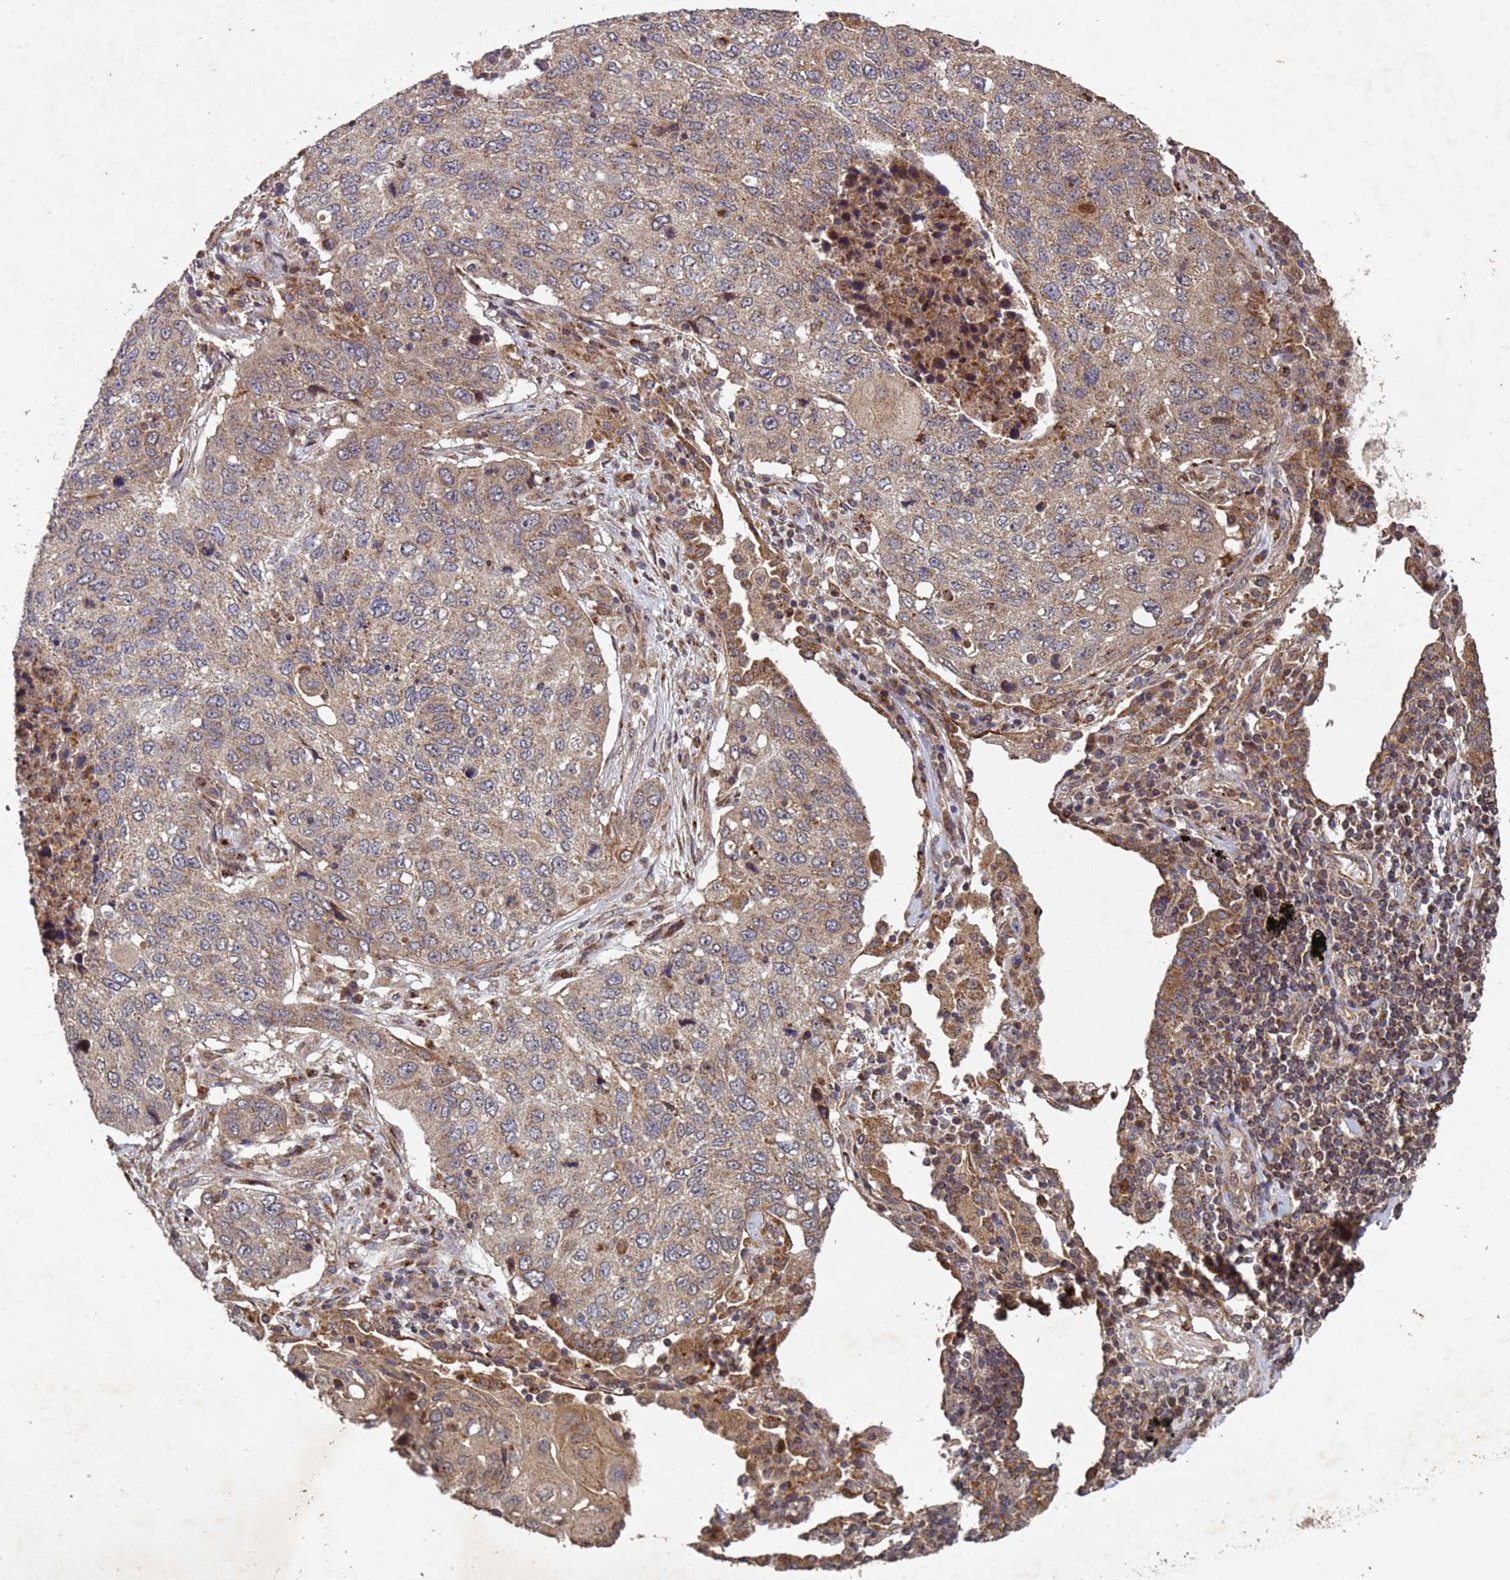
{"staining": {"intensity": "weak", "quantity": ">75%", "location": "cytoplasmic/membranous"}, "tissue": "lung cancer", "cell_type": "Tumor cells", "image_type": "cancer", "snomed": [{"axis": "morphology", "description": "Squamous cell carcinoma, NOS"}, {"axis": "topography", "description": "Lung"}], "caption": "Human lung squamous cell carcinoma stained for a protein (brown) demonstrates weak cytoplasmic/membranous positive positivity in approximately >75% of tumor cells.", "gene": "FASTKD1", "patient": {"sex": "female", "age": 63}}